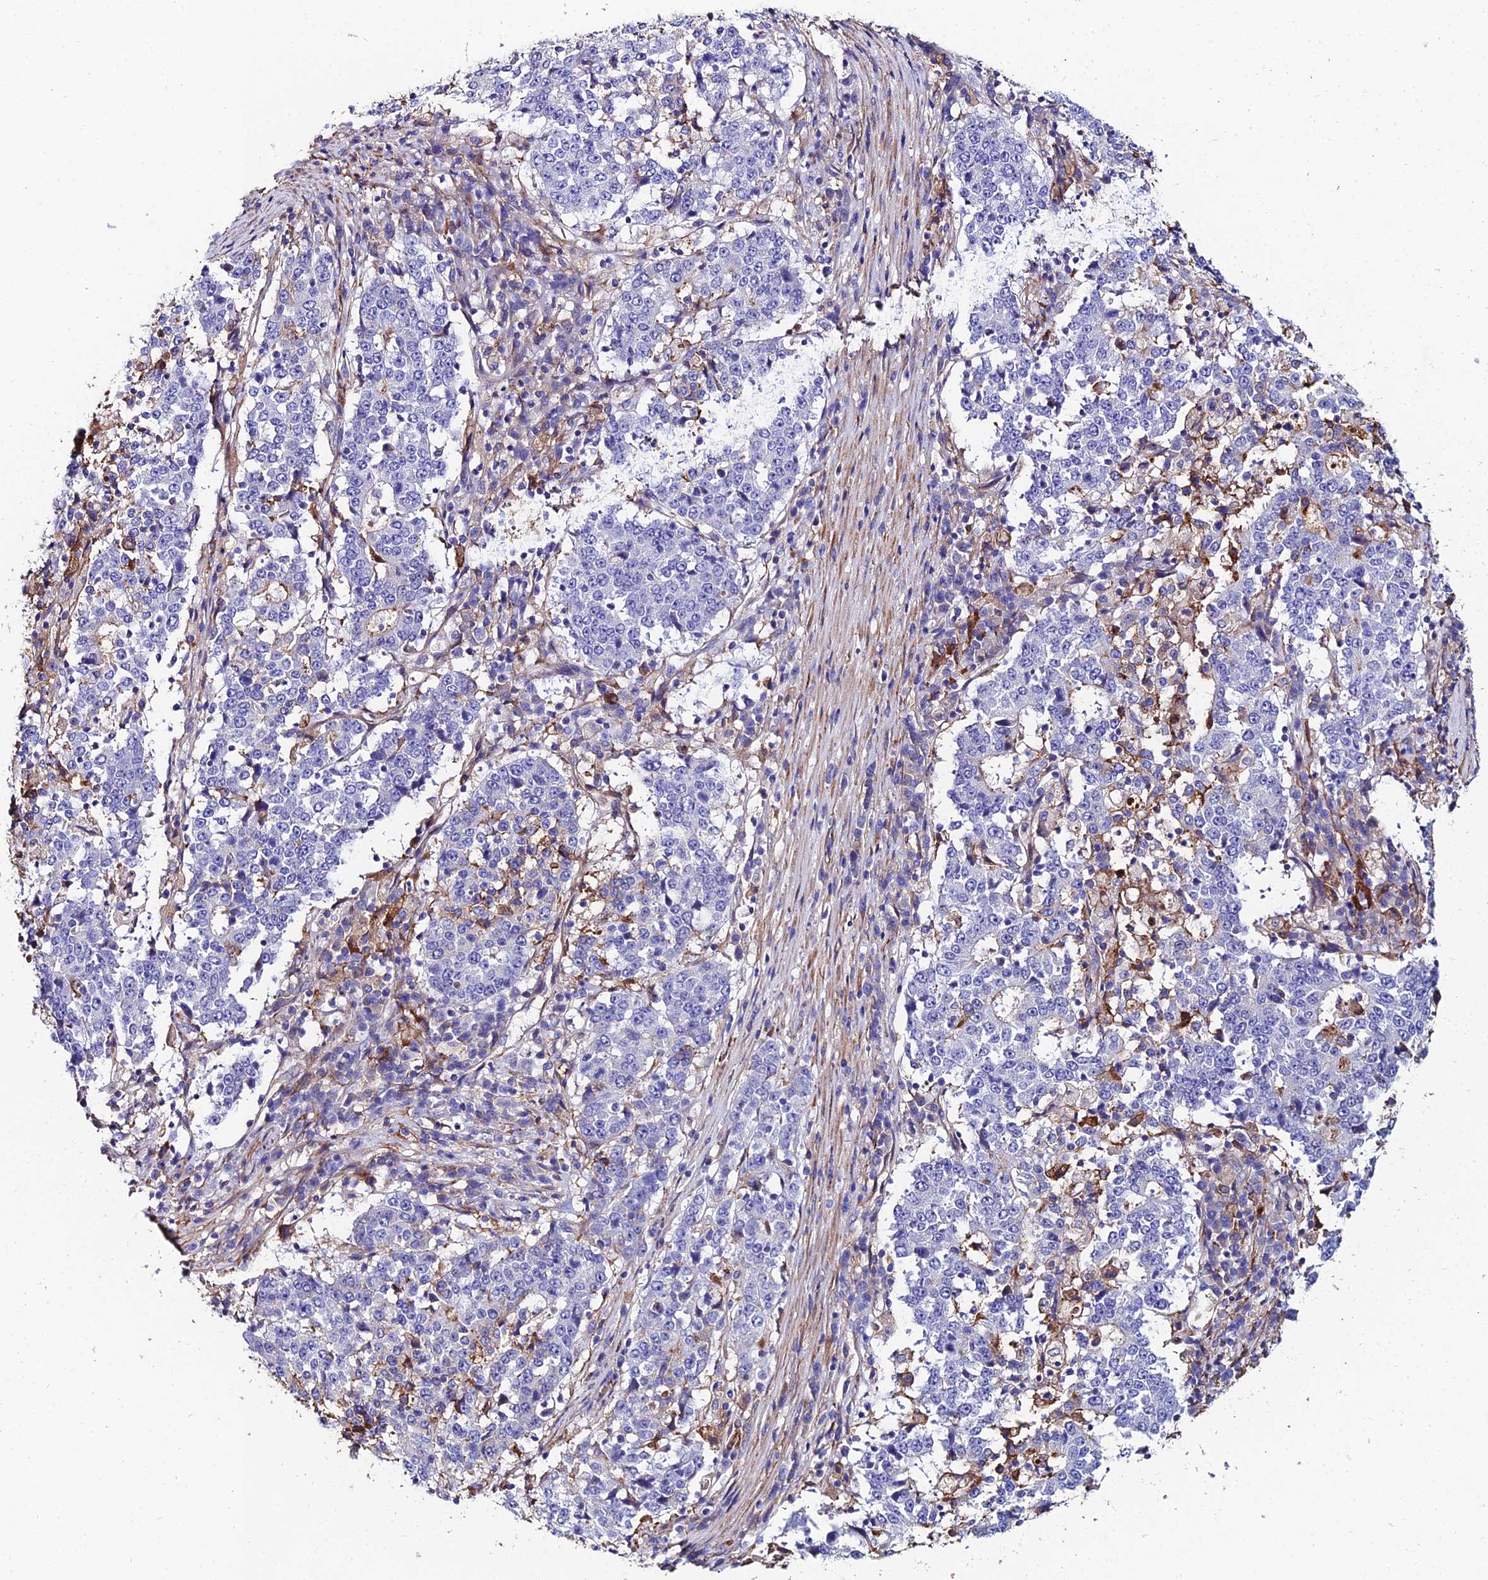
{"staining": {"intensity": "moderate", "quantity": "<25%", "location": "cytoplasmic/membranous"}, "tissue": "stomach cancer", "cell_type": "Tumor cells", "image_type": "cancer", "snomed": [{"axis": "morphology", "description": "Adenocarcinoma, NOS"}, {"axis": "topography", "description": "Stomach"}], "caption": "IHC (DAB) staining of stomach cancer displays moderate cytoplasmic/membranous protein staining in approximately <25% of tumor cells. The staining is performed using DAB brown chromogen to label protein expression. The nuclei are counter-stained blue using hematoxylin.", "gene": "C6", "patient": {"sex": "male", "age": 59}}